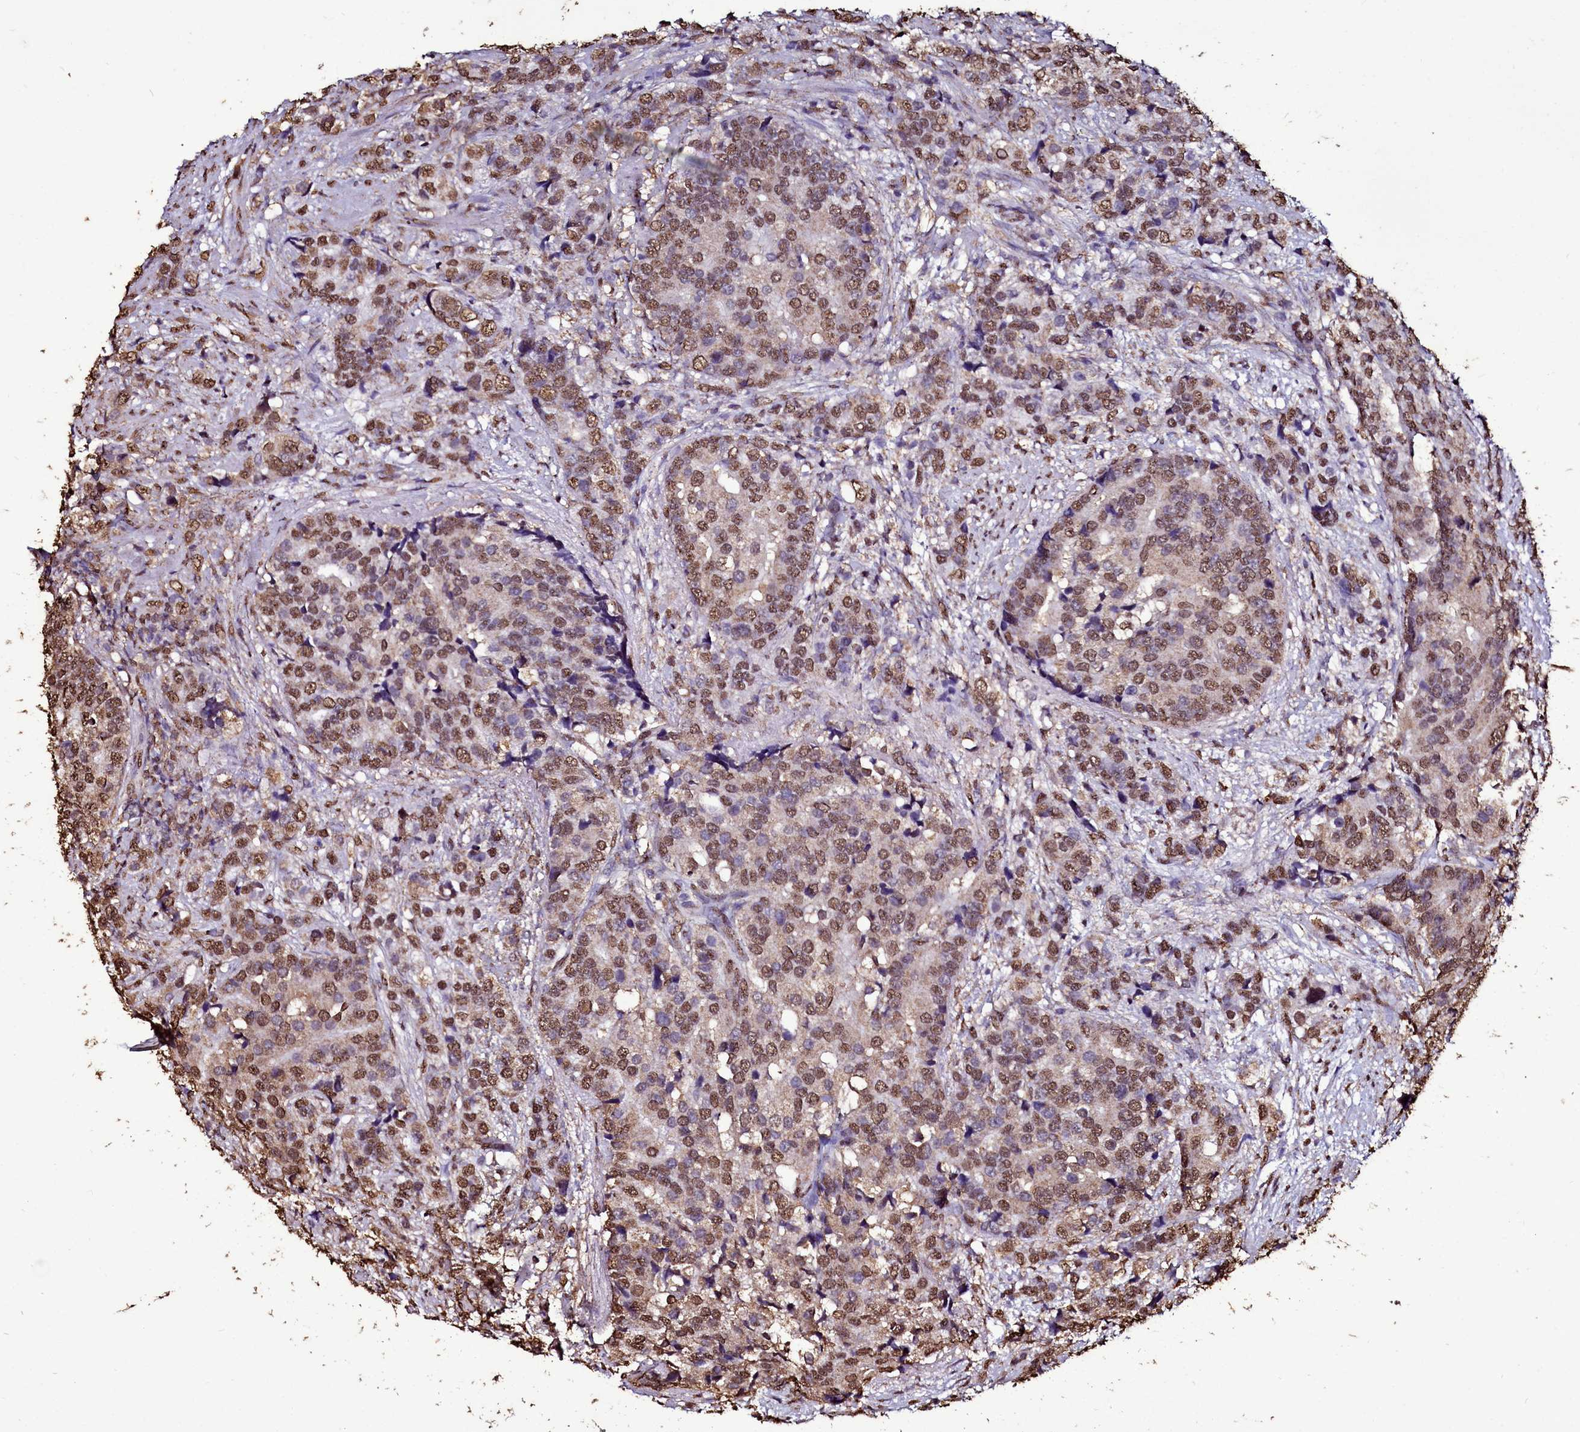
{"staining": {"intensity": "moderate", "quantity": ">75%", "location": "nuclear"}, "tissue": "prostate cancer", "cell_type": "Tumor cells", "image_type": "cancer", "snomed": [{"axis": "morphology", "description": "Adenocarcinoma, High grade"}, {"axis": "topography", "description": "Prostate"}], "caption": "The image exhibits staining of high-grade adenocarcinoma (prostate), revealing moderate nuclear protein positivity (brown color) within tumor cells.", "gene": "TRIP6", "patient": {"sex": "male", "age": 62}}